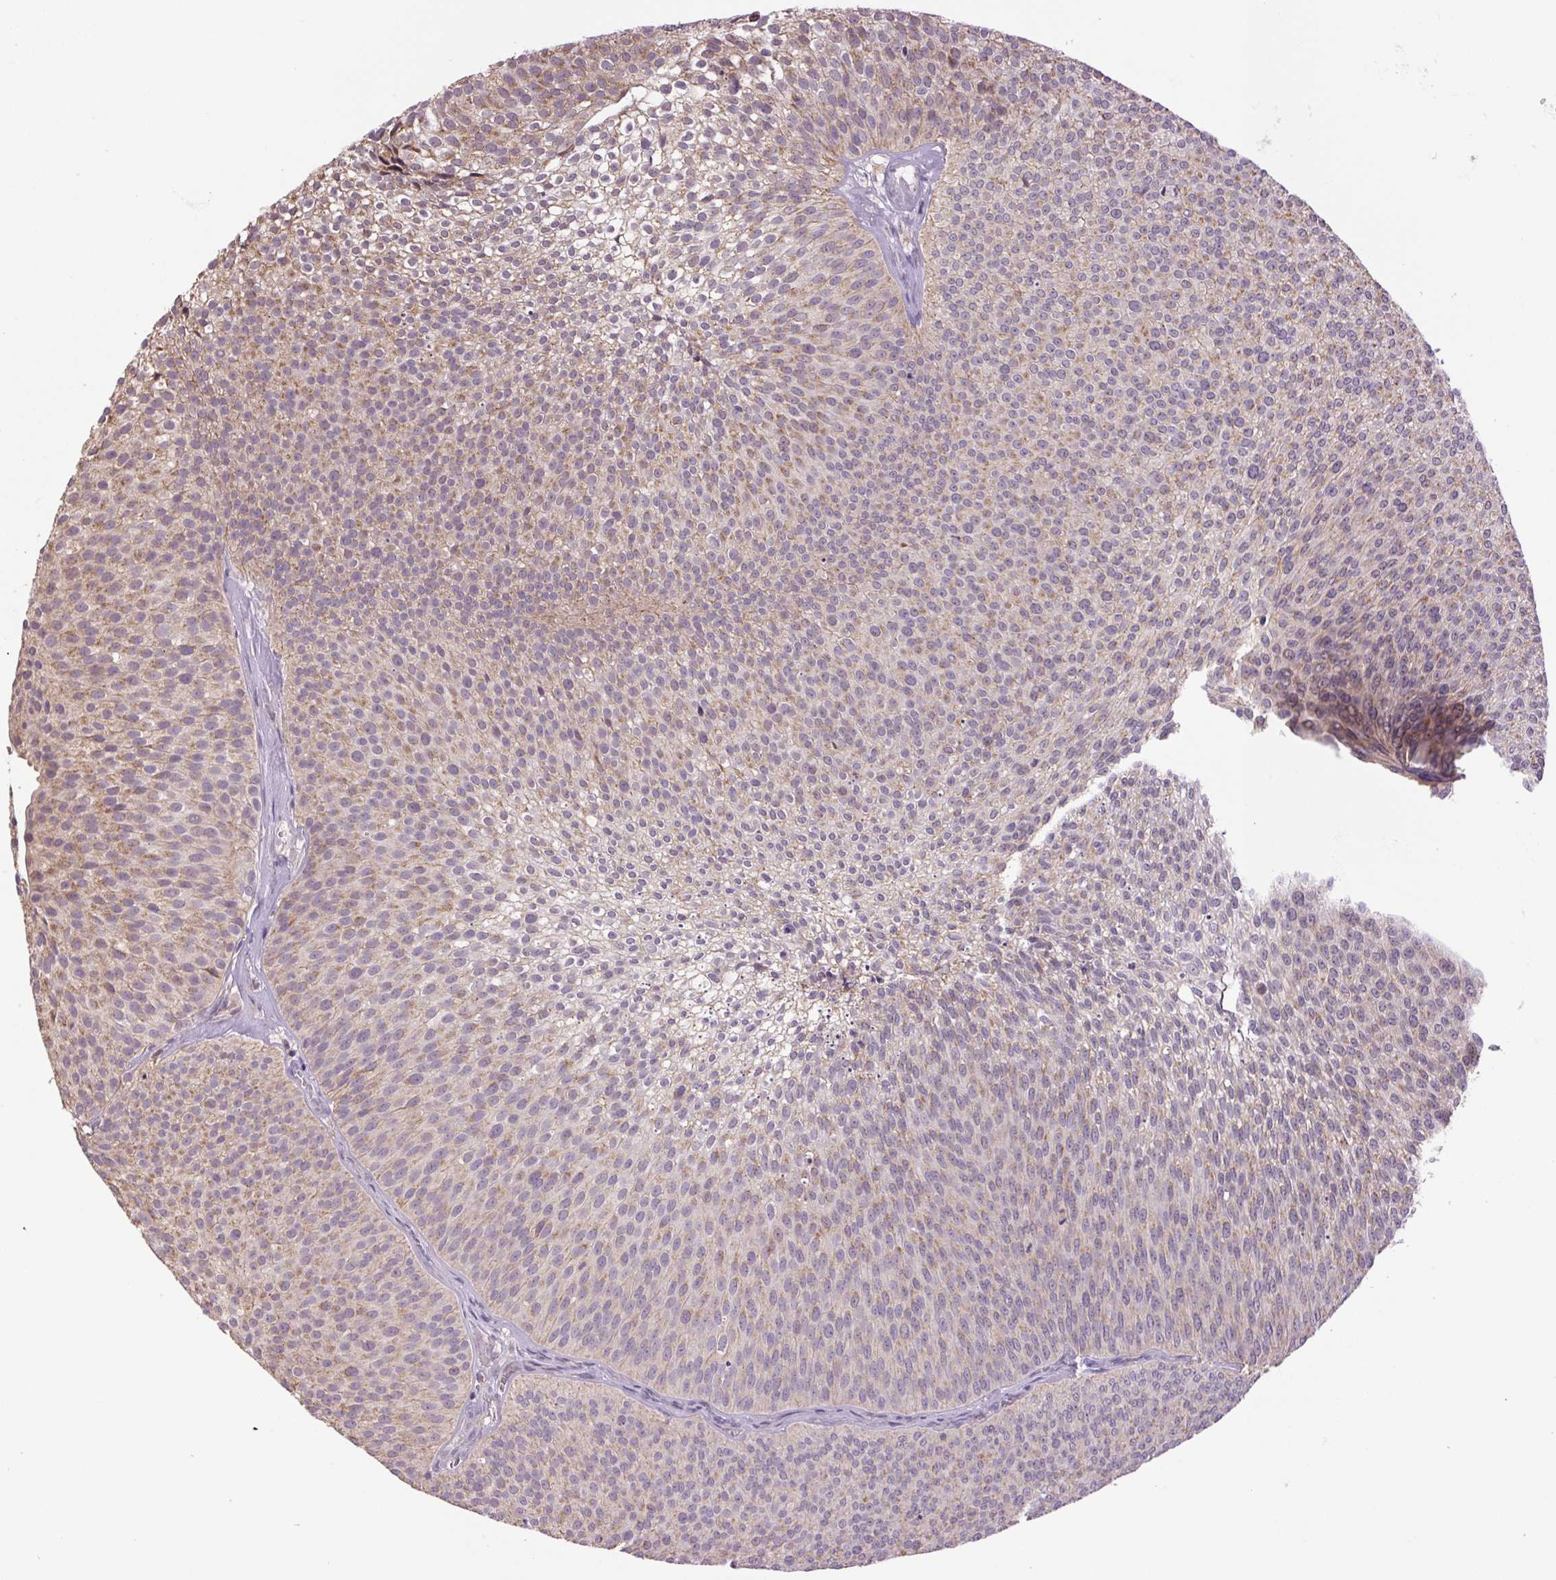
{"staining": {"intensity": "weak", "quantity": "25%-75%", "location": "cytoplasmic/membranous"}, "tissue": "urothelial cancer", "cell_type": "Tumor cells", "image_type": "cancer", "snomed": [{"axis": "morphology", "description": "Urothelial carcinoma, Low grade"}, {"axis": "topography", "description": "Urinary bladder"}], "caption": "Urothelial cancer stained for a protein displays weak cytoplasmic/membranous positivity in tumor cells.", "gene": "SGF29", "patient": {"sex": "male", "age": 91}}